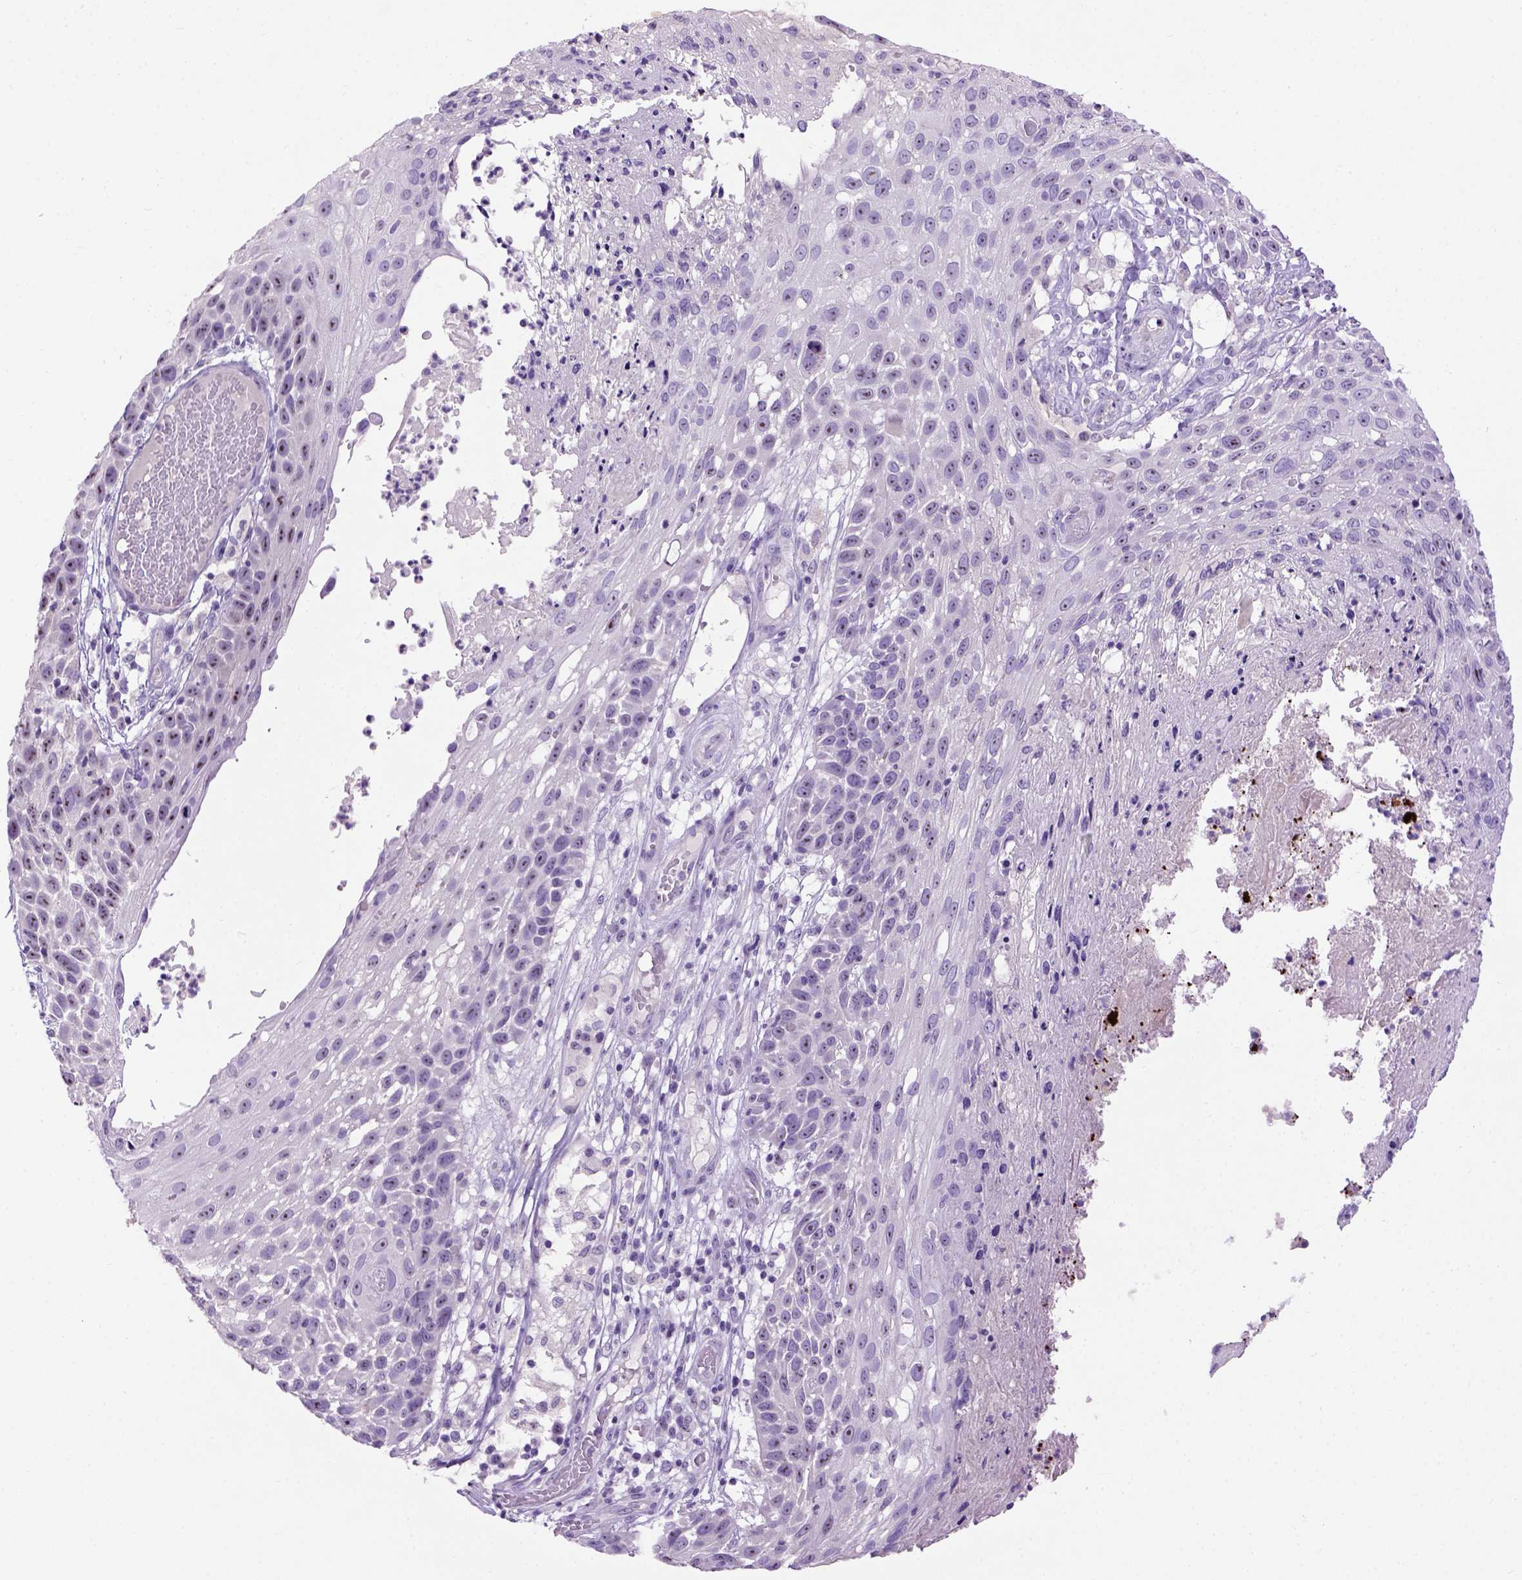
{"staining": {"intensity": "moderate", "quantity": "25%-75%", "location": "nuclear"}, "tissue": "skin cancer", "cell_type": "Tumor cells", "image_type": "cancer", "snomed": [{"axis": "morphology", "description": "Squamous cell carcinoma, NOS"}, {"axis": "topography", "description": "Skin"}], "caption": "A high-resolution histopathology image shows immunohistochemistry staining of skin cancer (squamous cell carcinoma), which reveals moderate nuclear staining in approximately 25%-75% of tumor cells.", "gene": "UTP4", "patient": {"sex": "male", "age": 92}}